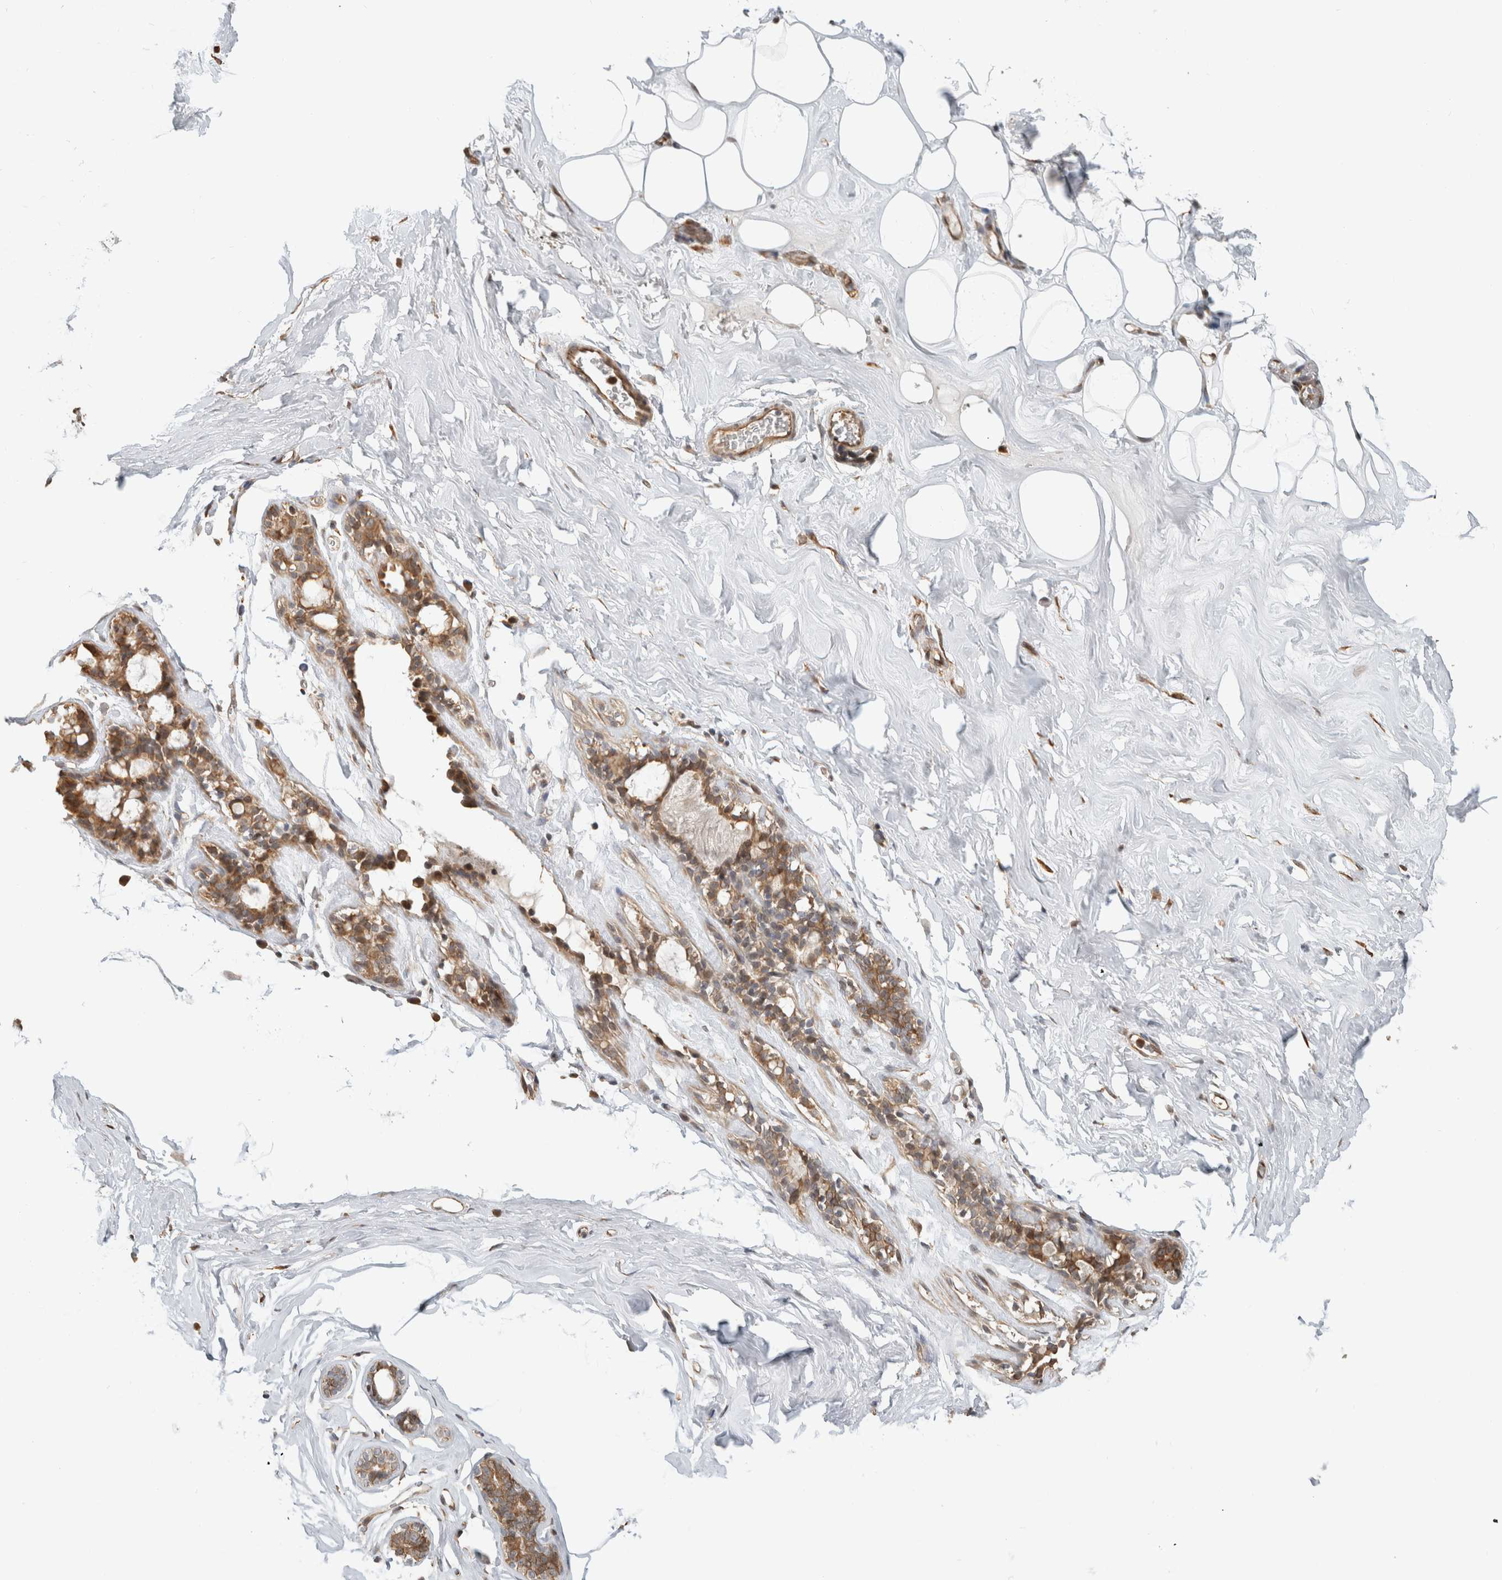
{"staining": {"intensity": "weak", "quantity": ">75%", "location": "cytoplasmic/membranous,nuclear"}, "tissue": "adipose tissue", "cell_type": "Adipocytes", "image_type": "normal", "snomed": [{"axis": "morphology", "description": "Normal tissue, NOS"}, {"axis": "morphology", "description": "Fibrosis, NOS"}, {"axis": "topography", "description": "Breast"}, {"axis": "topography", "description": "Adipose tissue"}], "caption": "A high-resolution histopathology image shows IHC staining of normal adipose tissue, which exhibits weak cytoplasmic/membranous,nuclear expression in approximately >75% of adipocytes. (Brightfield microscopy of DAB IHC at high magnification).", "gene": "GINS4", "patient": {"sex": "female", "age": 39}}